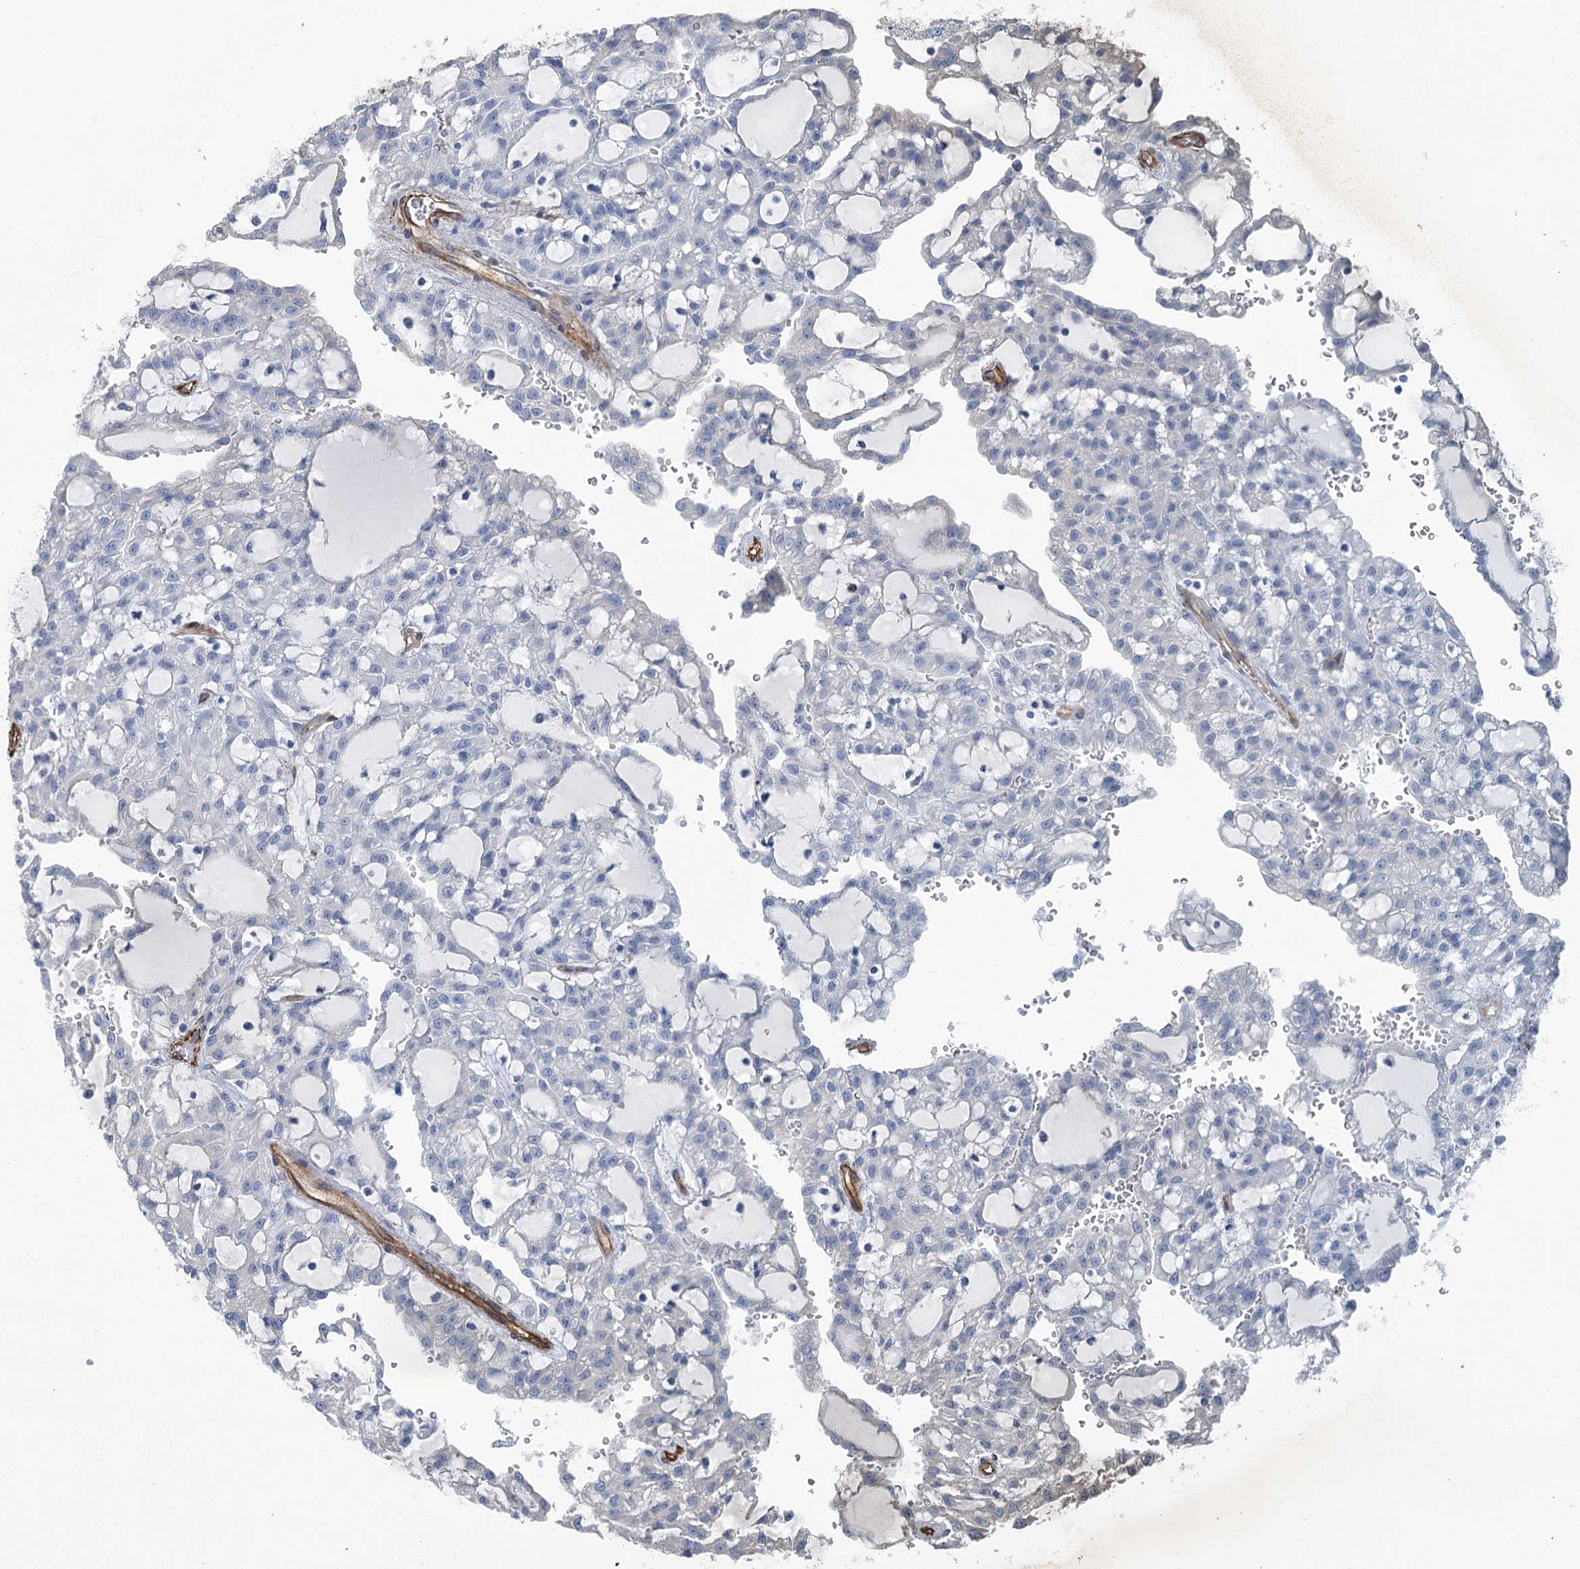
{"staining": {"intensity": "negative", "quantity": "none", "location": "none"}, "tissue": "renal cancer", "cell_type": "Tumor cells", "image_type": "cancer", "snomed": [{"axis": "morphology", "description": "Adenocarcinoma, NOS"}, {"axis": "topography", "description": "Kidney"}], "caption": "Tumor cells are negative for brown protein staining in renal cancer.", "gene": "IQSEC1", "patient": {"sex": "male", "age": 63}}